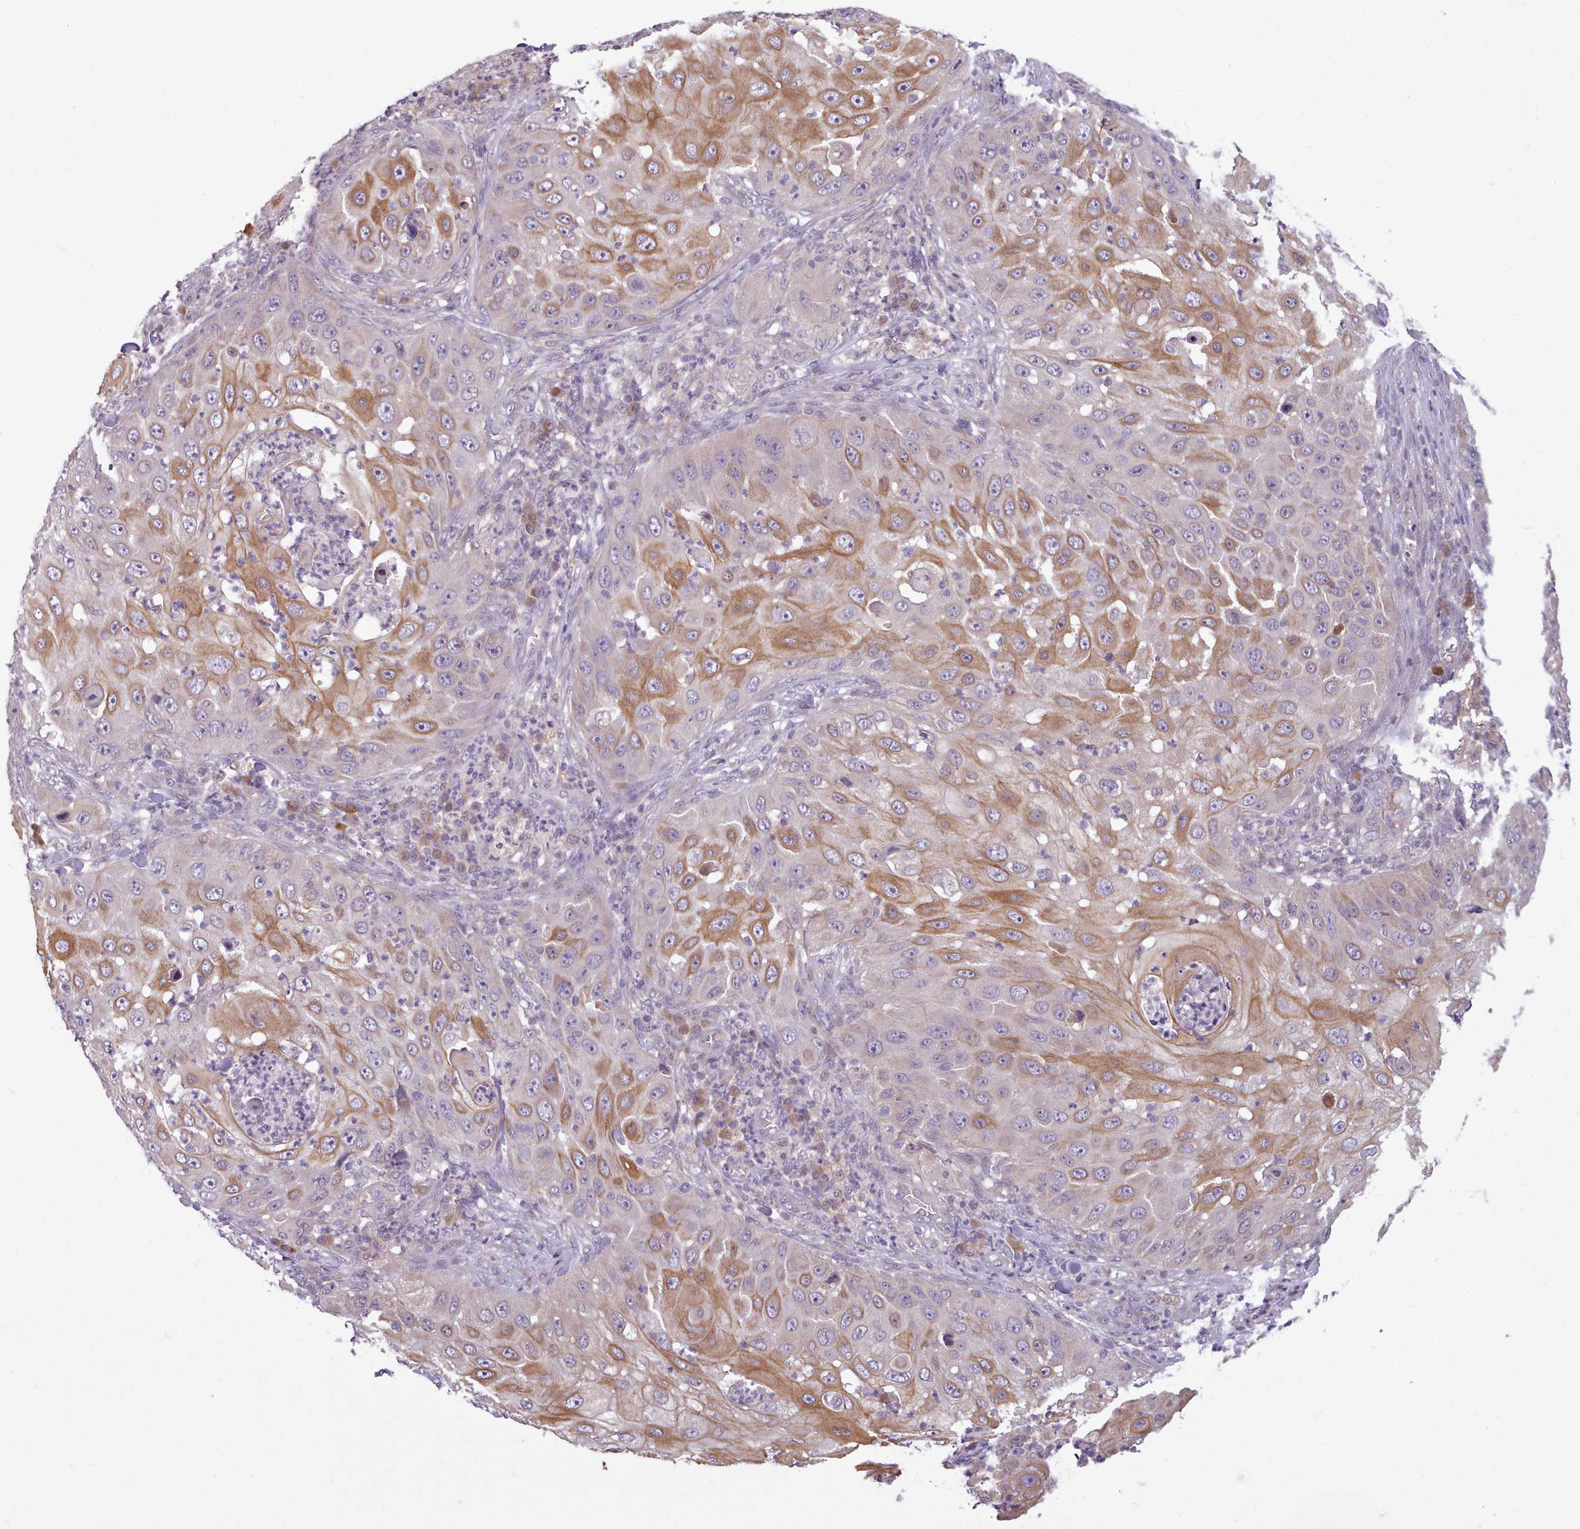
{"staining": {"intensity": "moderate", "quantity": "25%-75%", "location": "cytoplasmic/membranous"}, "tissue": "skin cancer", "cell_type": "Tumor cells", "image_type": "cancer", "snomed": [{"axis": "morphology", "description": "Squamous cell carcinoma, NOS"}, {"axis": "topography", "description": "Skin"}], "caption": "Immunohistochemical staining of skin cancer (squamous cell carcinoma) displays medium levels of moderate cytoplasmic/membranous staining in approximately 25%-75% of tumor cells.", "gene": "NMRK1", "patient": {"sex": "female", "age": 44}}